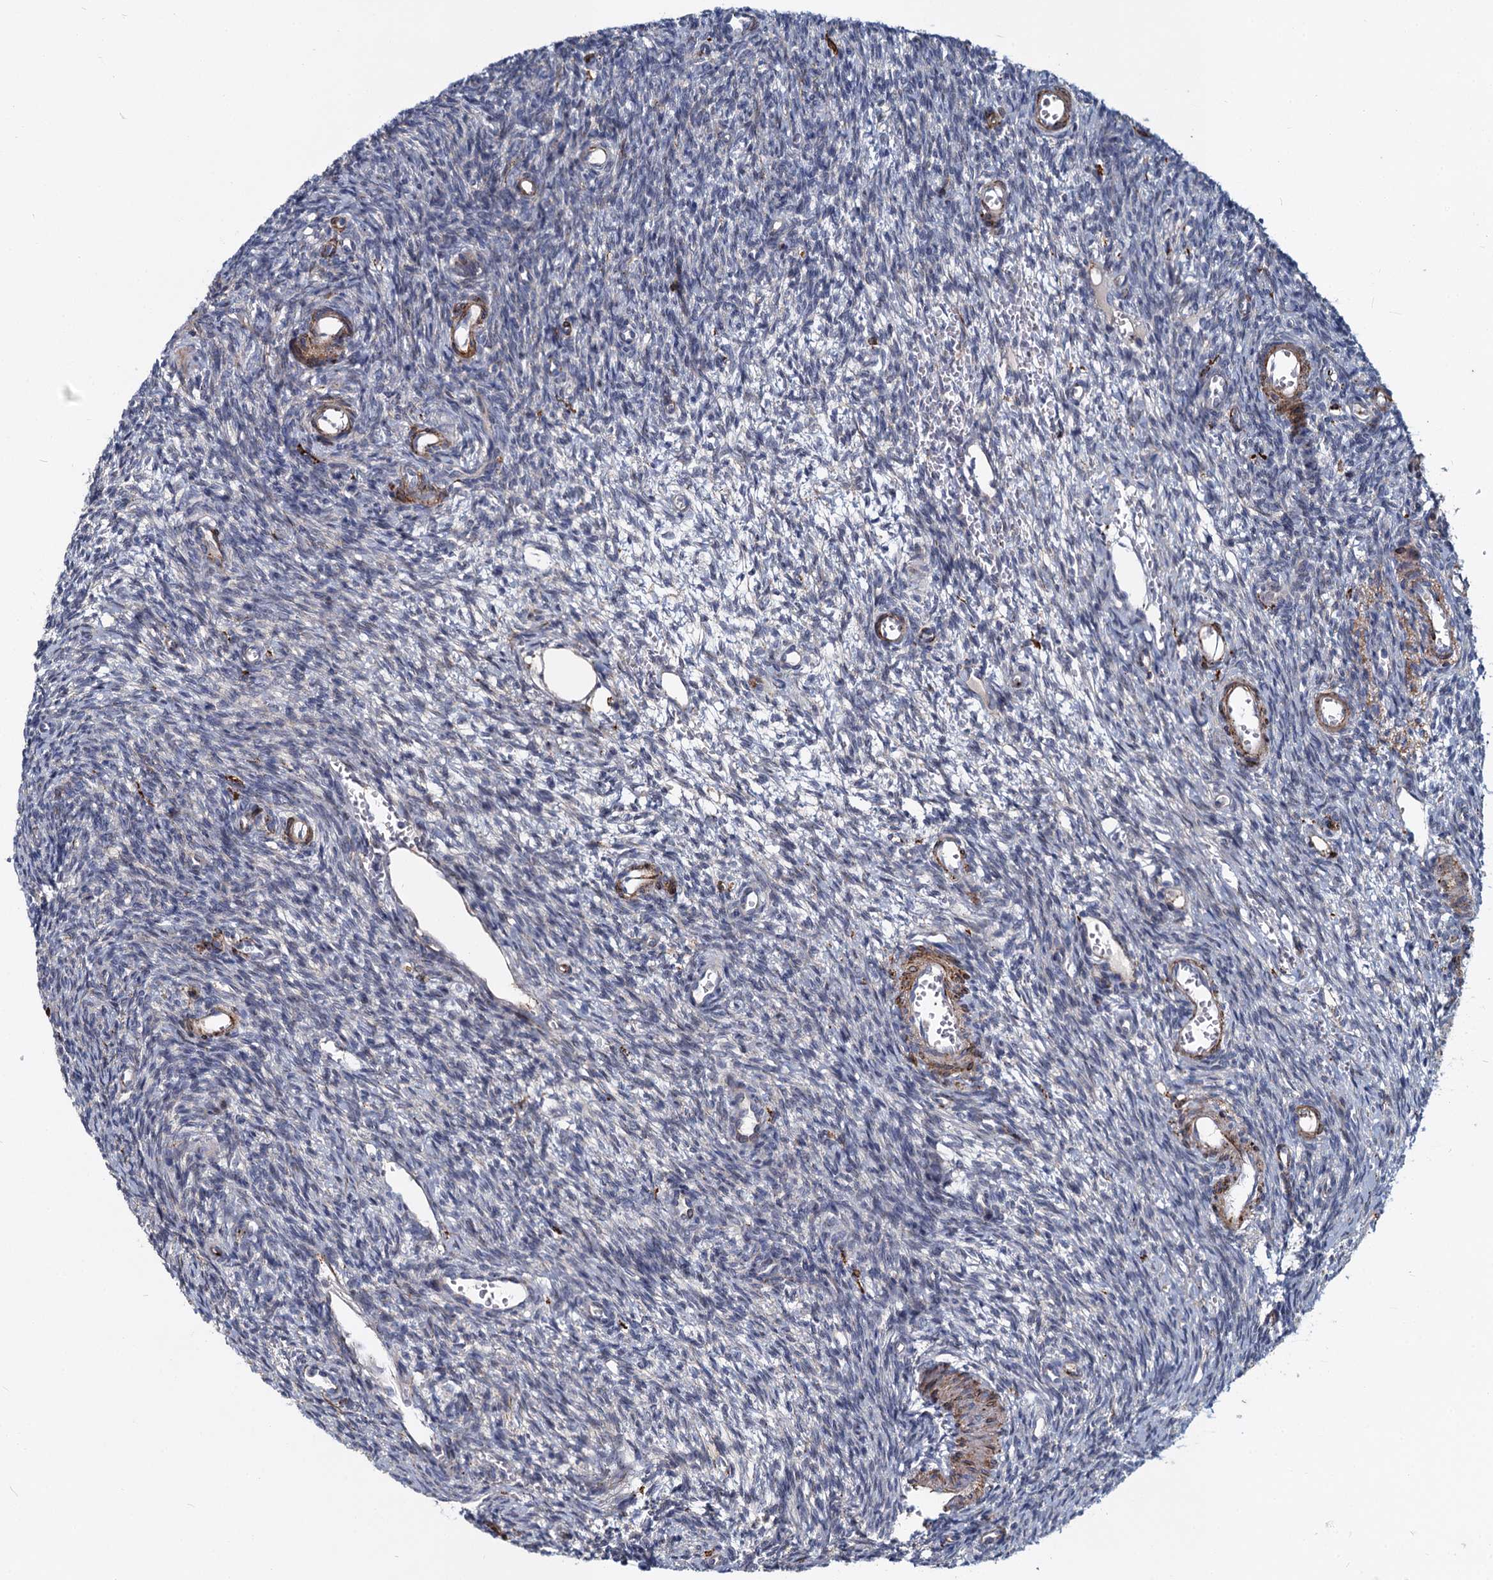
{"staining": {"intensity": "negative", "quantity": "none", "location": "none"}, "tissue": "ovary", "cell_type": "Ovarian stroma cells", "image_type": "normal", "snomed": [{"axis": "morphology", "description": "Normal tissue, NOS"}, {"axis": "topography", "description": "Ovary"}], "caption": "IHC micrograph of unremarkable ovary stained for a protein (brown), which exhibits no positivity in ovarian stroma cells.", "gene": "DCUN1D2", "patient": {"sex": "female", "age": 39}}